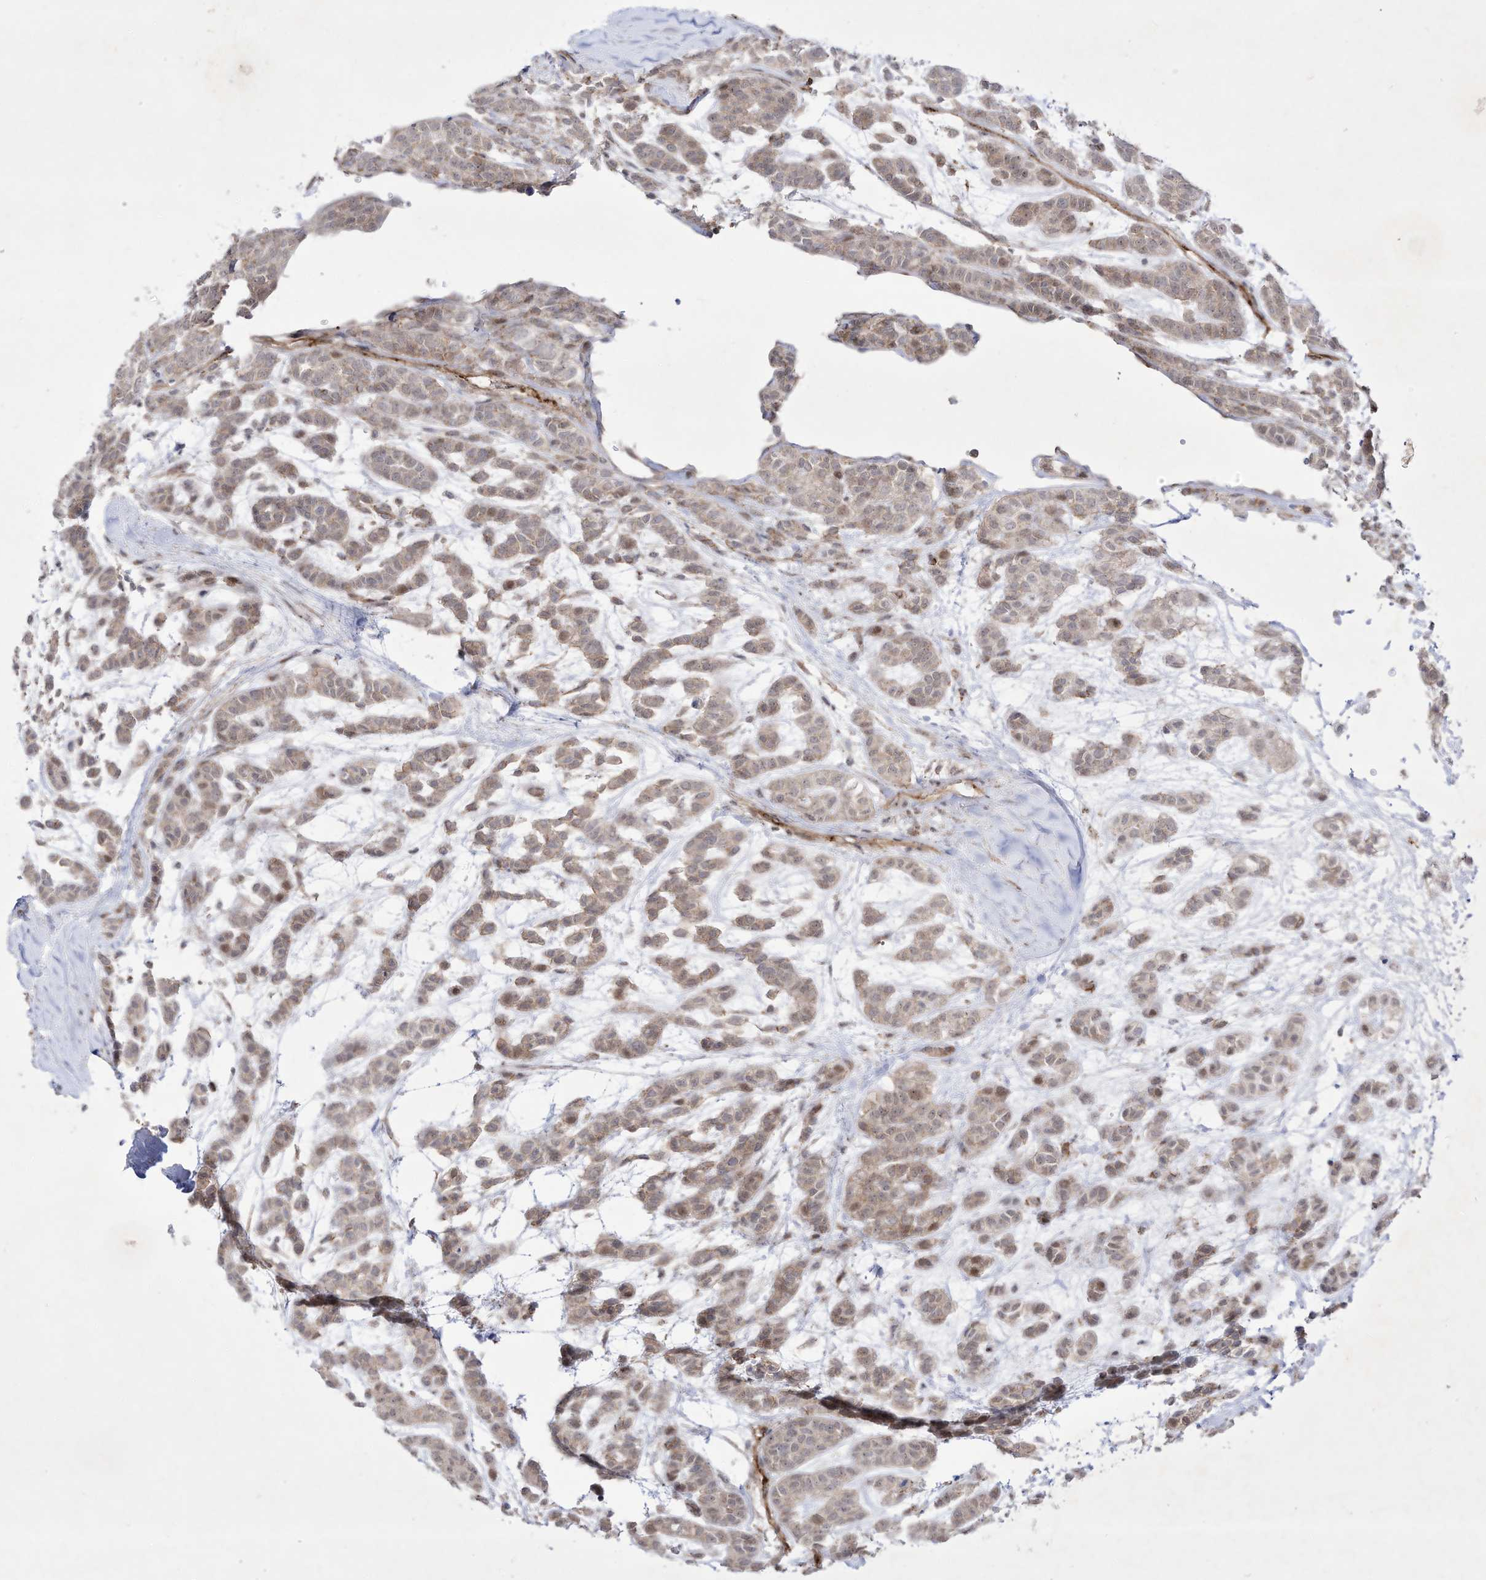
{"staining": {"intensity": "weak", "quantity": ">75%", "location": "cytoplasmic/membranous"}, "tissue": "head and neck cancer", "cell_type": "Tumor cells", "image_type": "cancer", "snomed": [{"axis": "morphology", "description": "Adenocarcinoma, NOS"}, {"axis": "morphology", "description": "Adenoma, NOS"}, {"axis": "topography", "description": "Head-Neck"}], "caption": "High-power microscopy captured an IHC histopathology image of head and neck cancer, revealing weak cytoplasmic/membranous staining in about >75% of tumor cells.", "gene": "ZGRF1", "patient": {"sex": "female", "age": 55}}